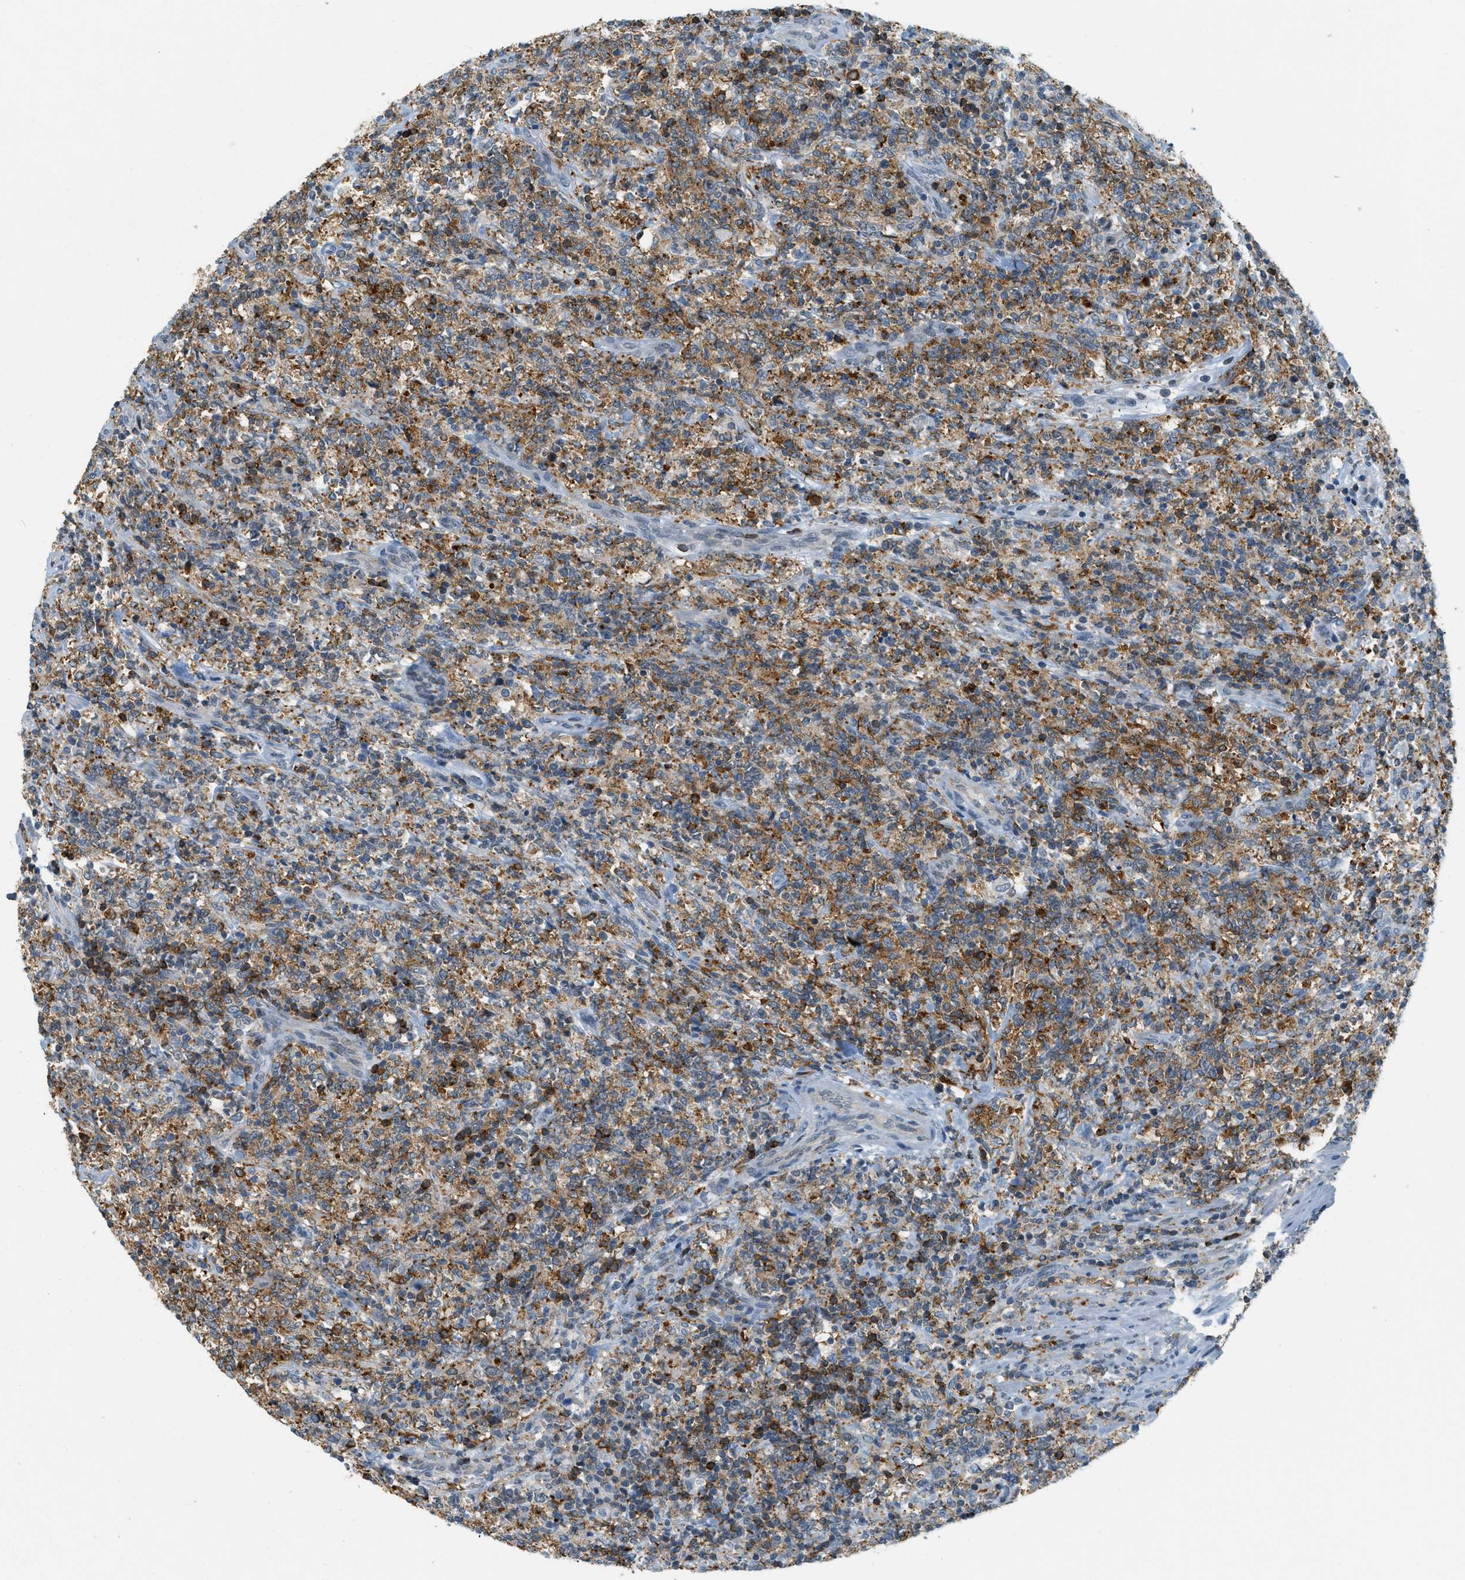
{"staining": {"intensity": "moderate", "quantity": "25%-75%", "location": "cytoplasmic/membranous"}, "tissue": "lymphoma", "cell_type": "Tumor cells", "image_type": "cancer", "snomed": [{"axis": "morphology", "description": "Malignant lymphoma, non-Hodgkin's type, High grade"}, {"axis": "topography", "description": "Soft tissue"}], "caption": "Protein expression analysis of high-grade malignant lymphoma, non-Hodgkin's type exhibits moderate cytoplasmic/membranous staining in approximately 25%-75% of tumor cells. Using DAB (brown) and hematoxylin (blue) stains, captured at high magnification using brightfield microscopy.", "gene": "FYN", "patient": {"sex": "male", "age": 18}}